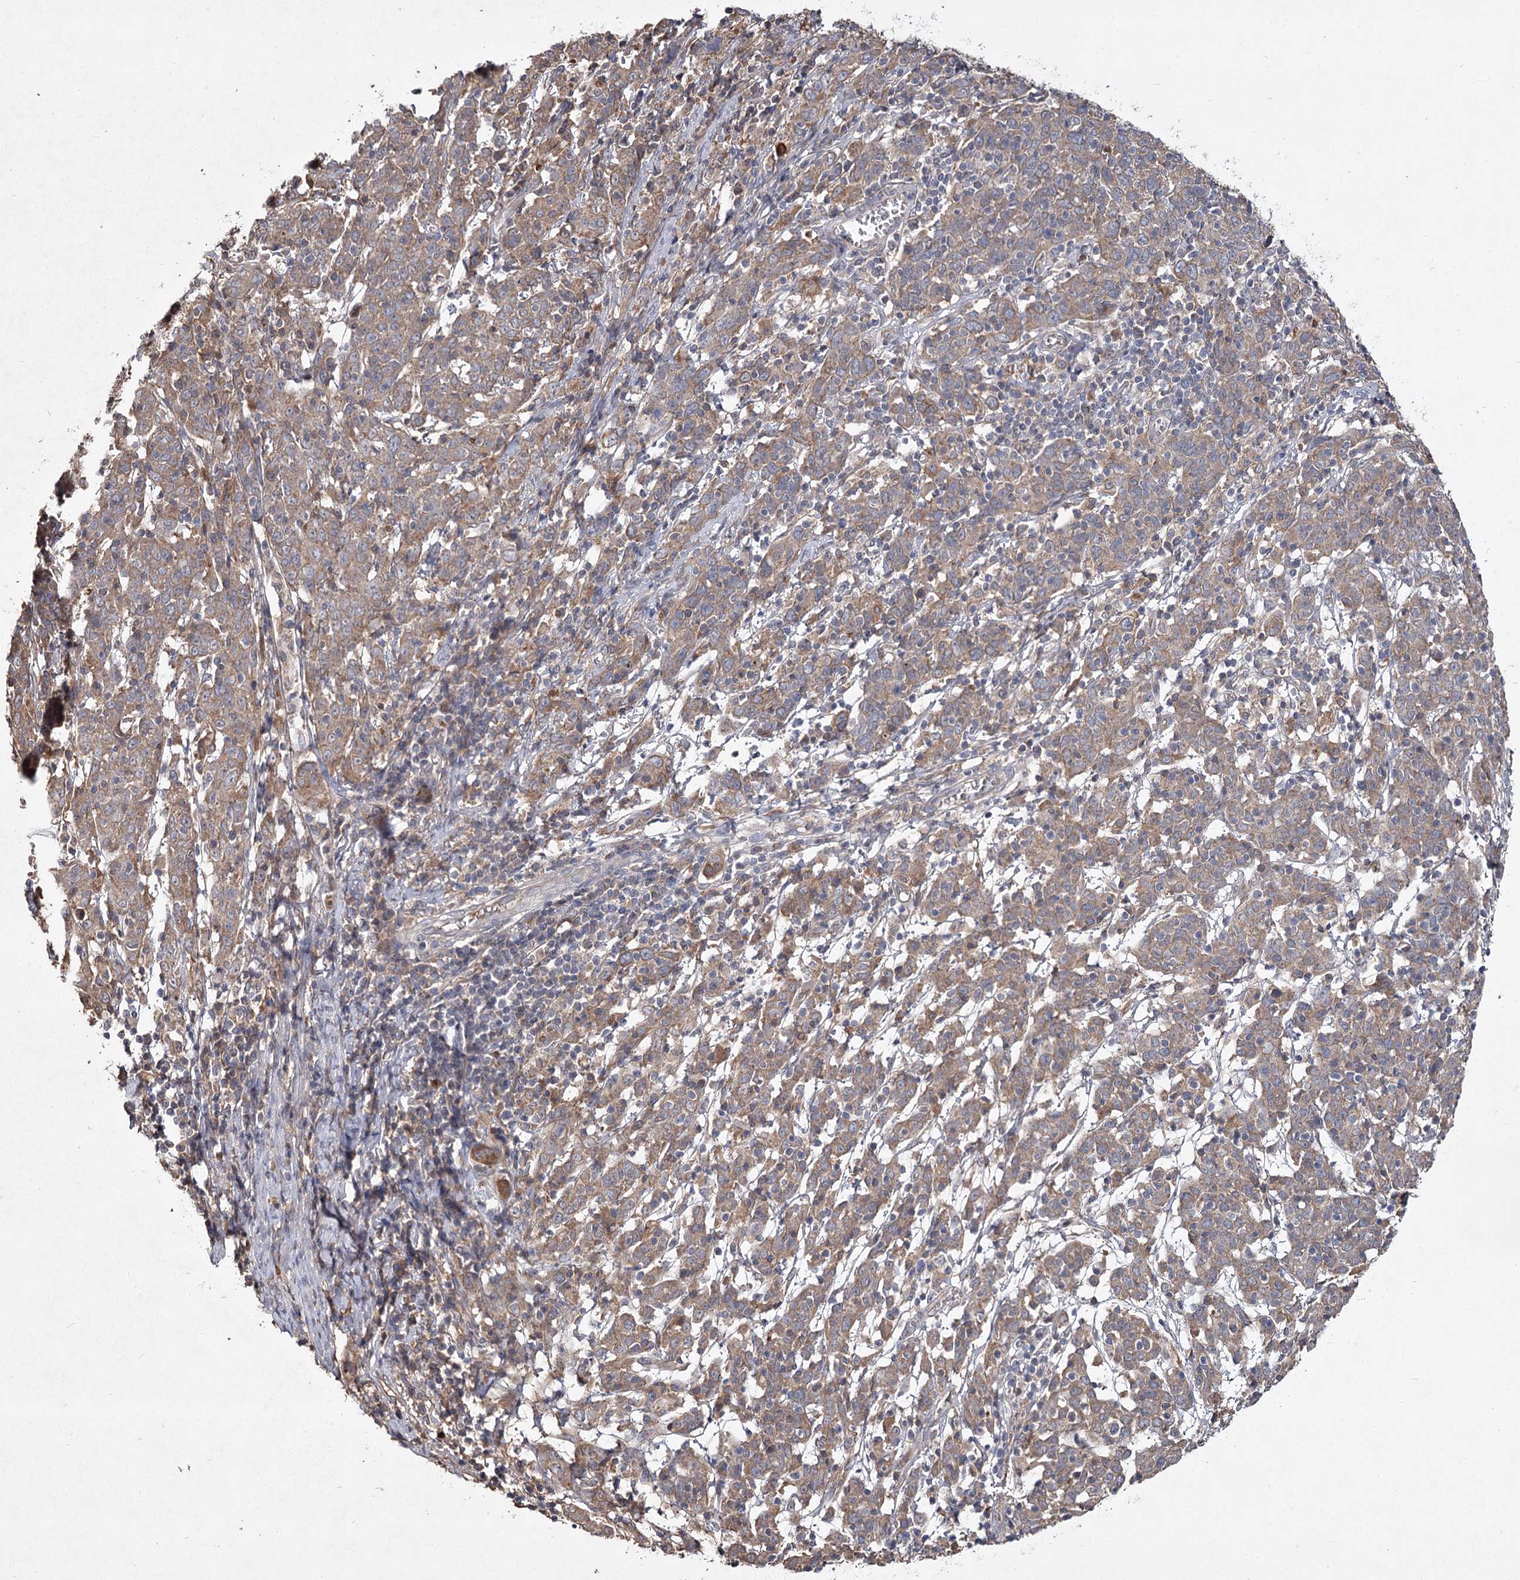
{"staining": {"intensity": "weak", "quantity": ">75%", "location": "cytoplasmic/membranous"}, "tissue": "cervical cancer", "cell_type": "Tumor cells", "image_type": "cancer", "snomed": [{"axis": "morphology", "description": "Squamous cell carcinoma, NOS"}, {"axis": "topography", "description": "Cervix"}], "caption": "The histopathology image exhibits a brown stain indicating the presence of a protein in the cytoplasmic/membranous of tumor cells in cervical cancer (squamous cell carcinoma). The protein is shown in brown color, while the nuclei are stained blue.", "gene": "MFN1", "patient": {"sex": "female", "age": 67}}